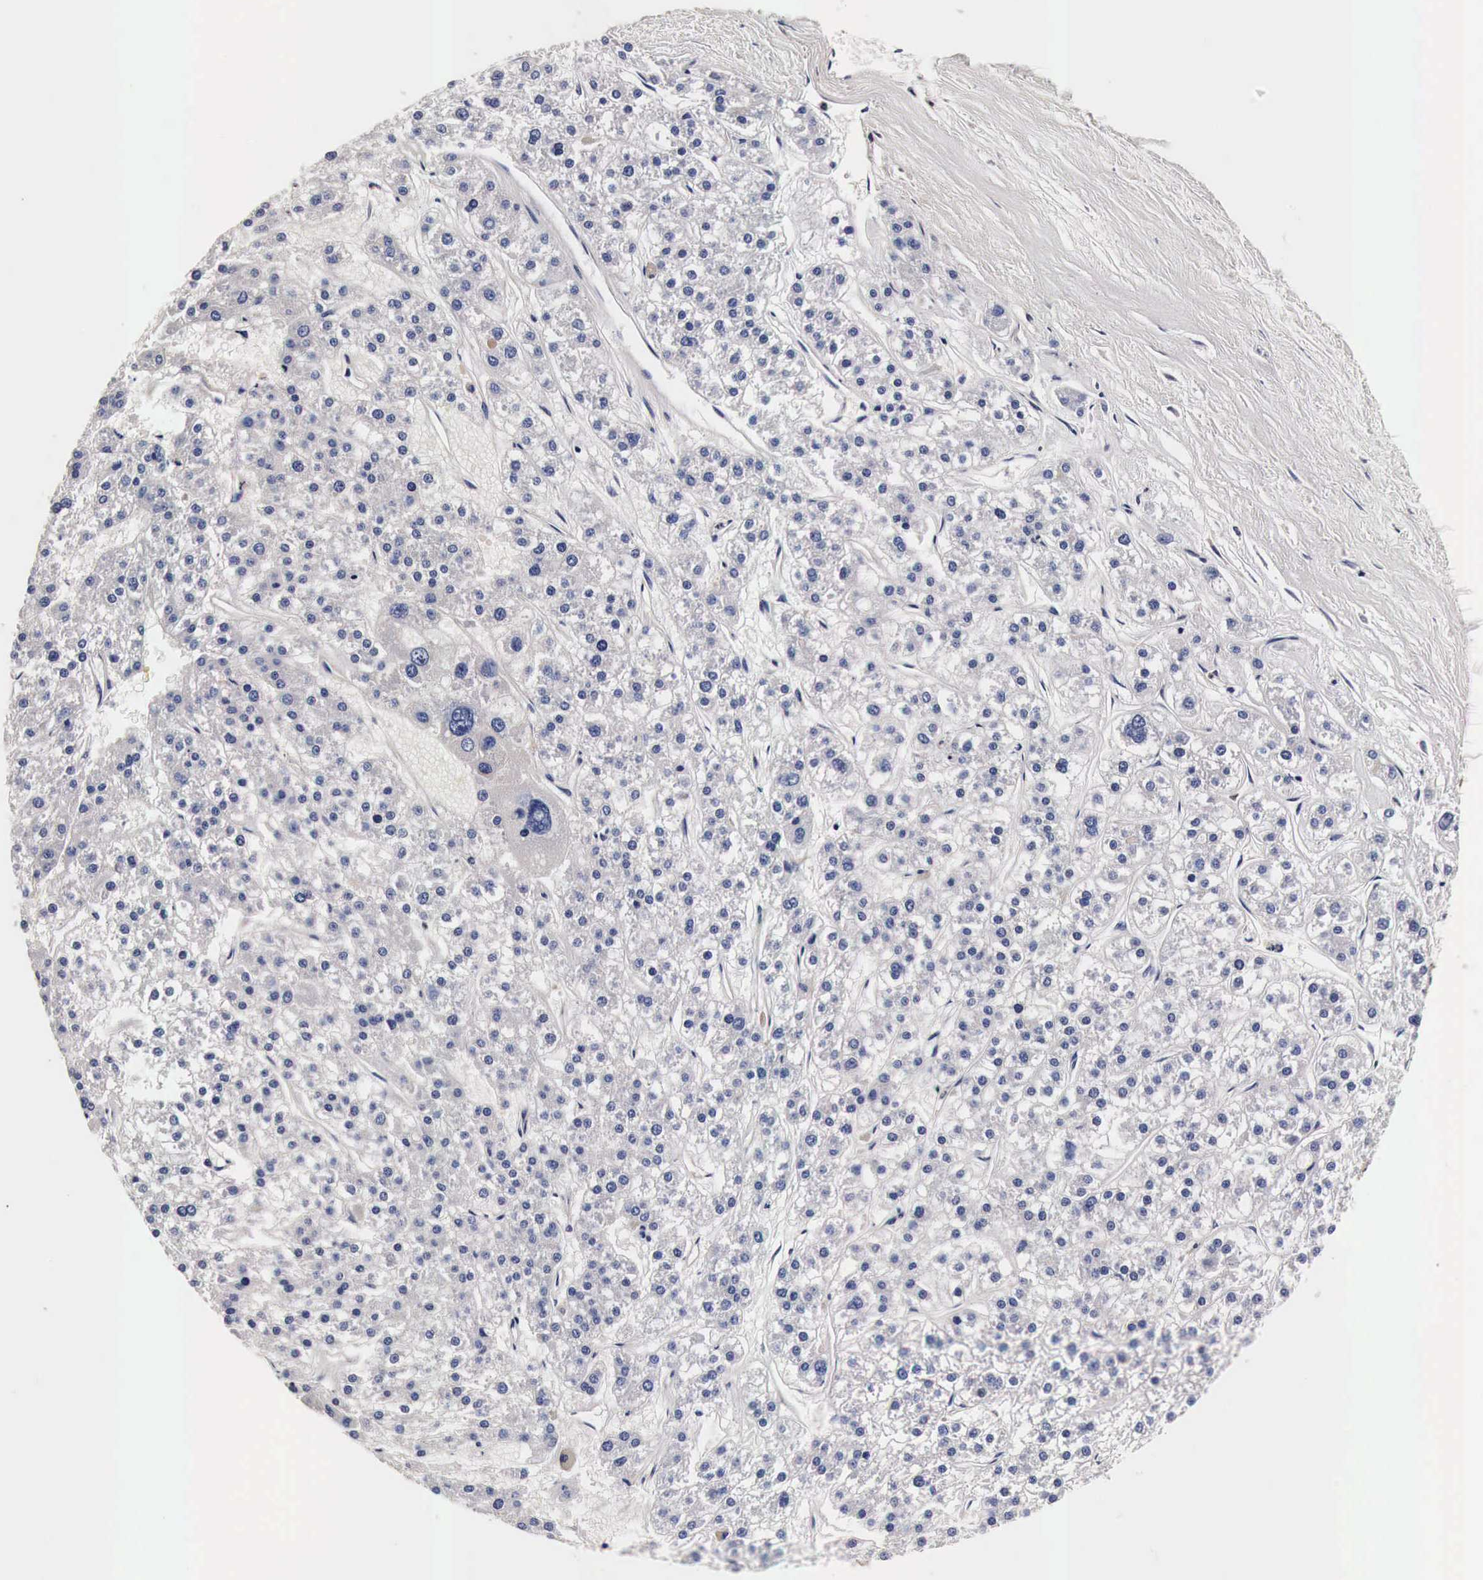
{"staining": {"intensity": "negative", "quantity": "none", "location": "none"}, "tissue": "liver cancer", "cell_type": "Tumor cells", "image_type": "cancer", "snomed": [{"axis": "morphology", "description": "Carcinoma, Hepatocellular, NOS"}, {"axis": "topography", "description": "Liver"}], "caption": "Immunohistochemistry (IHC) micrograph of neoplastic tissue: liver cancer (hepatocellular carcinoma) stained with DAB (3,3'-diaminobenzidine) shows no significant protein expression in tumor cells.", "gene": "RP2", "patient": {"sex": "female", "age": 85}}